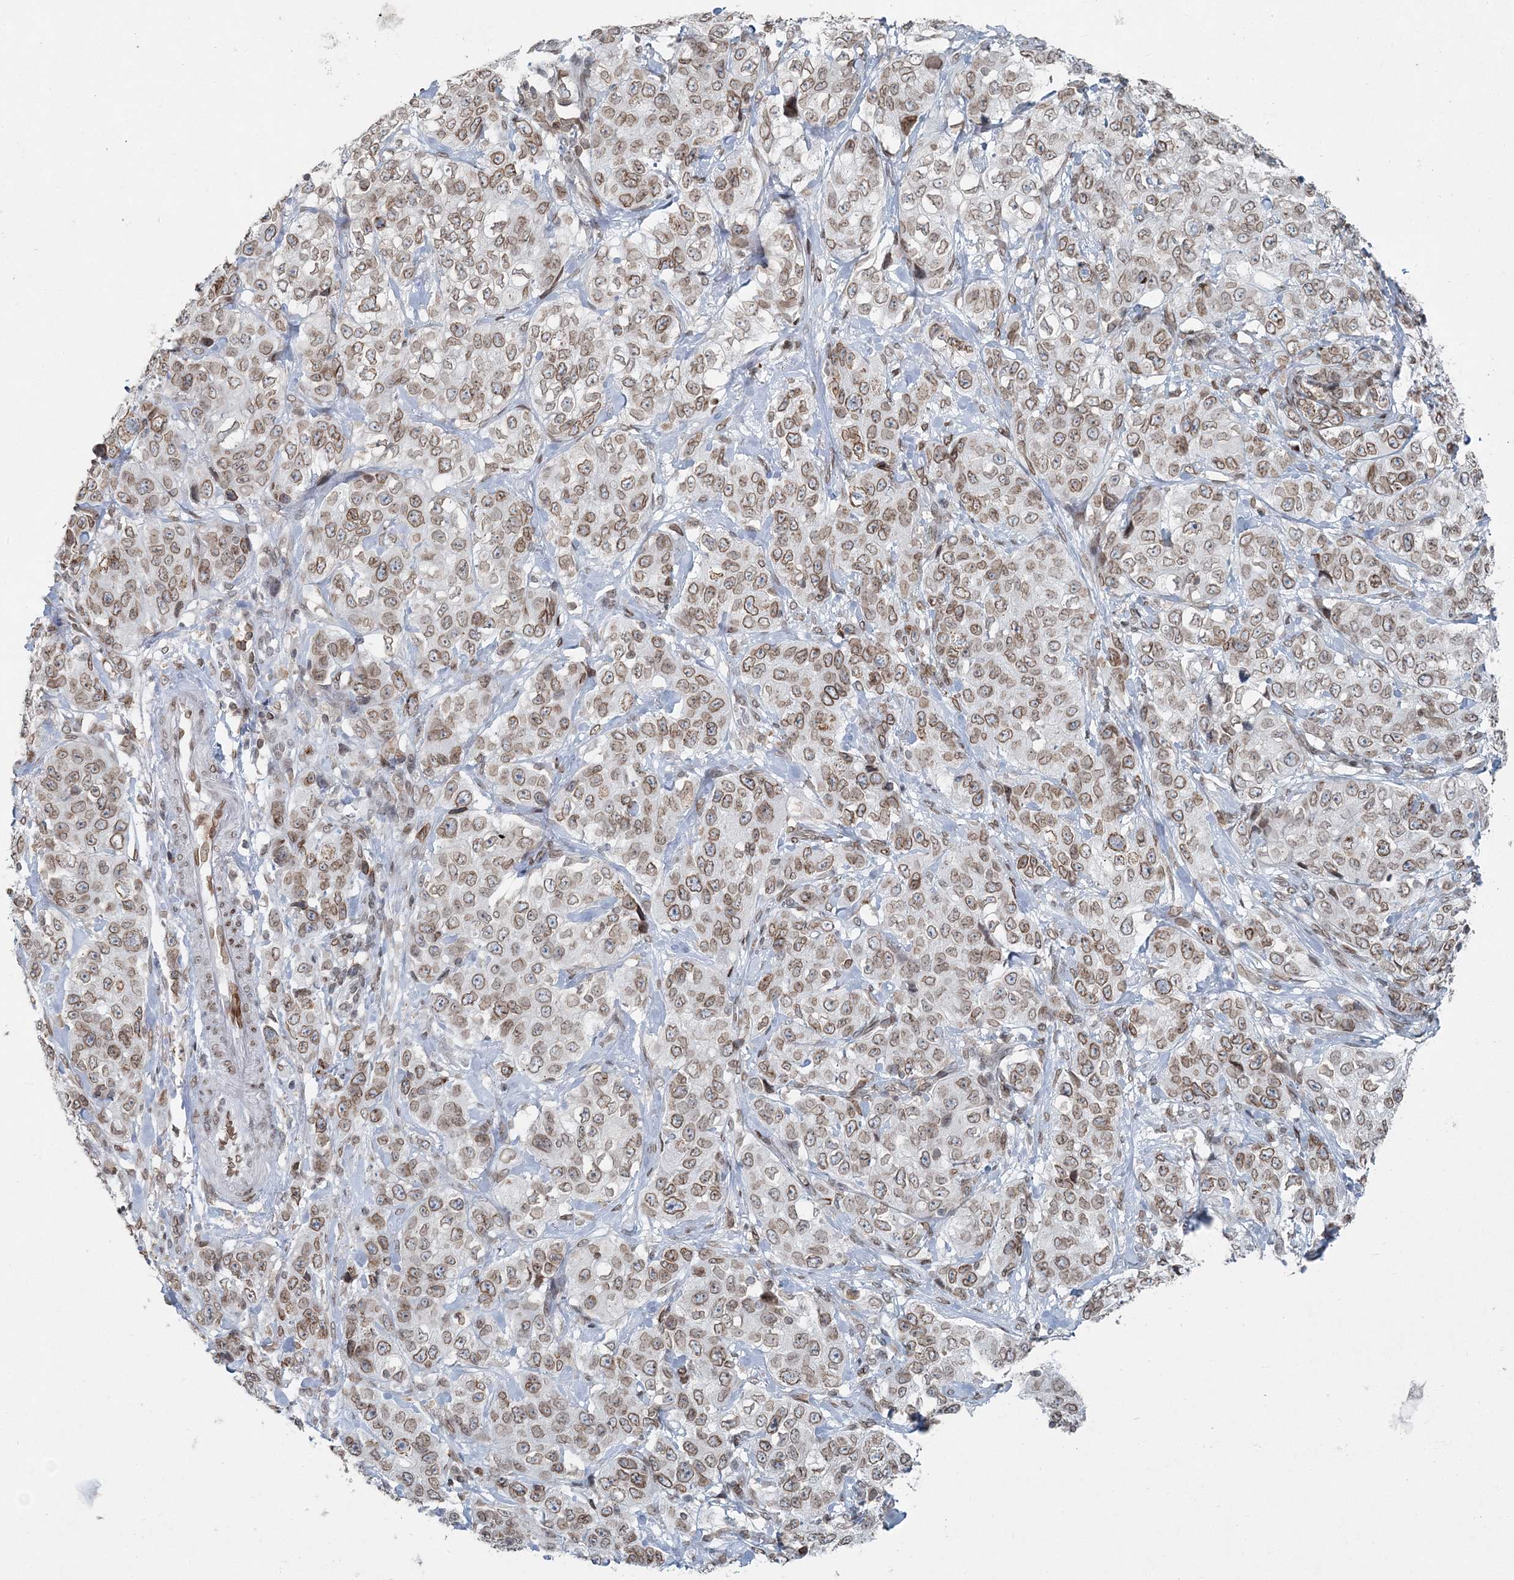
{"staining": {"intensity": "moderate", "quantity": ">75%", "location": "cytoplasmic/membranous,nuclear"}, "tissue": "stomach cancer", "cell_type": "Tumor cells", "image_type": "cancer", "snomed": [{"axis": "morphology", "description": "Adenocarcinoma, NOS"}, {"axis": "topography", "description": "Stomach"}], "caption": "A medium amount of moderate cytoplasmic/membranous and nuclear expression is present in approximately >75% of tumor cells in stomach adenocarcinoma tissue. (DAB IHC, brown staining for protein, blue staining for nuclei).", "gene": "GJD4", "patient": {"sex": "male", "age": 48}}